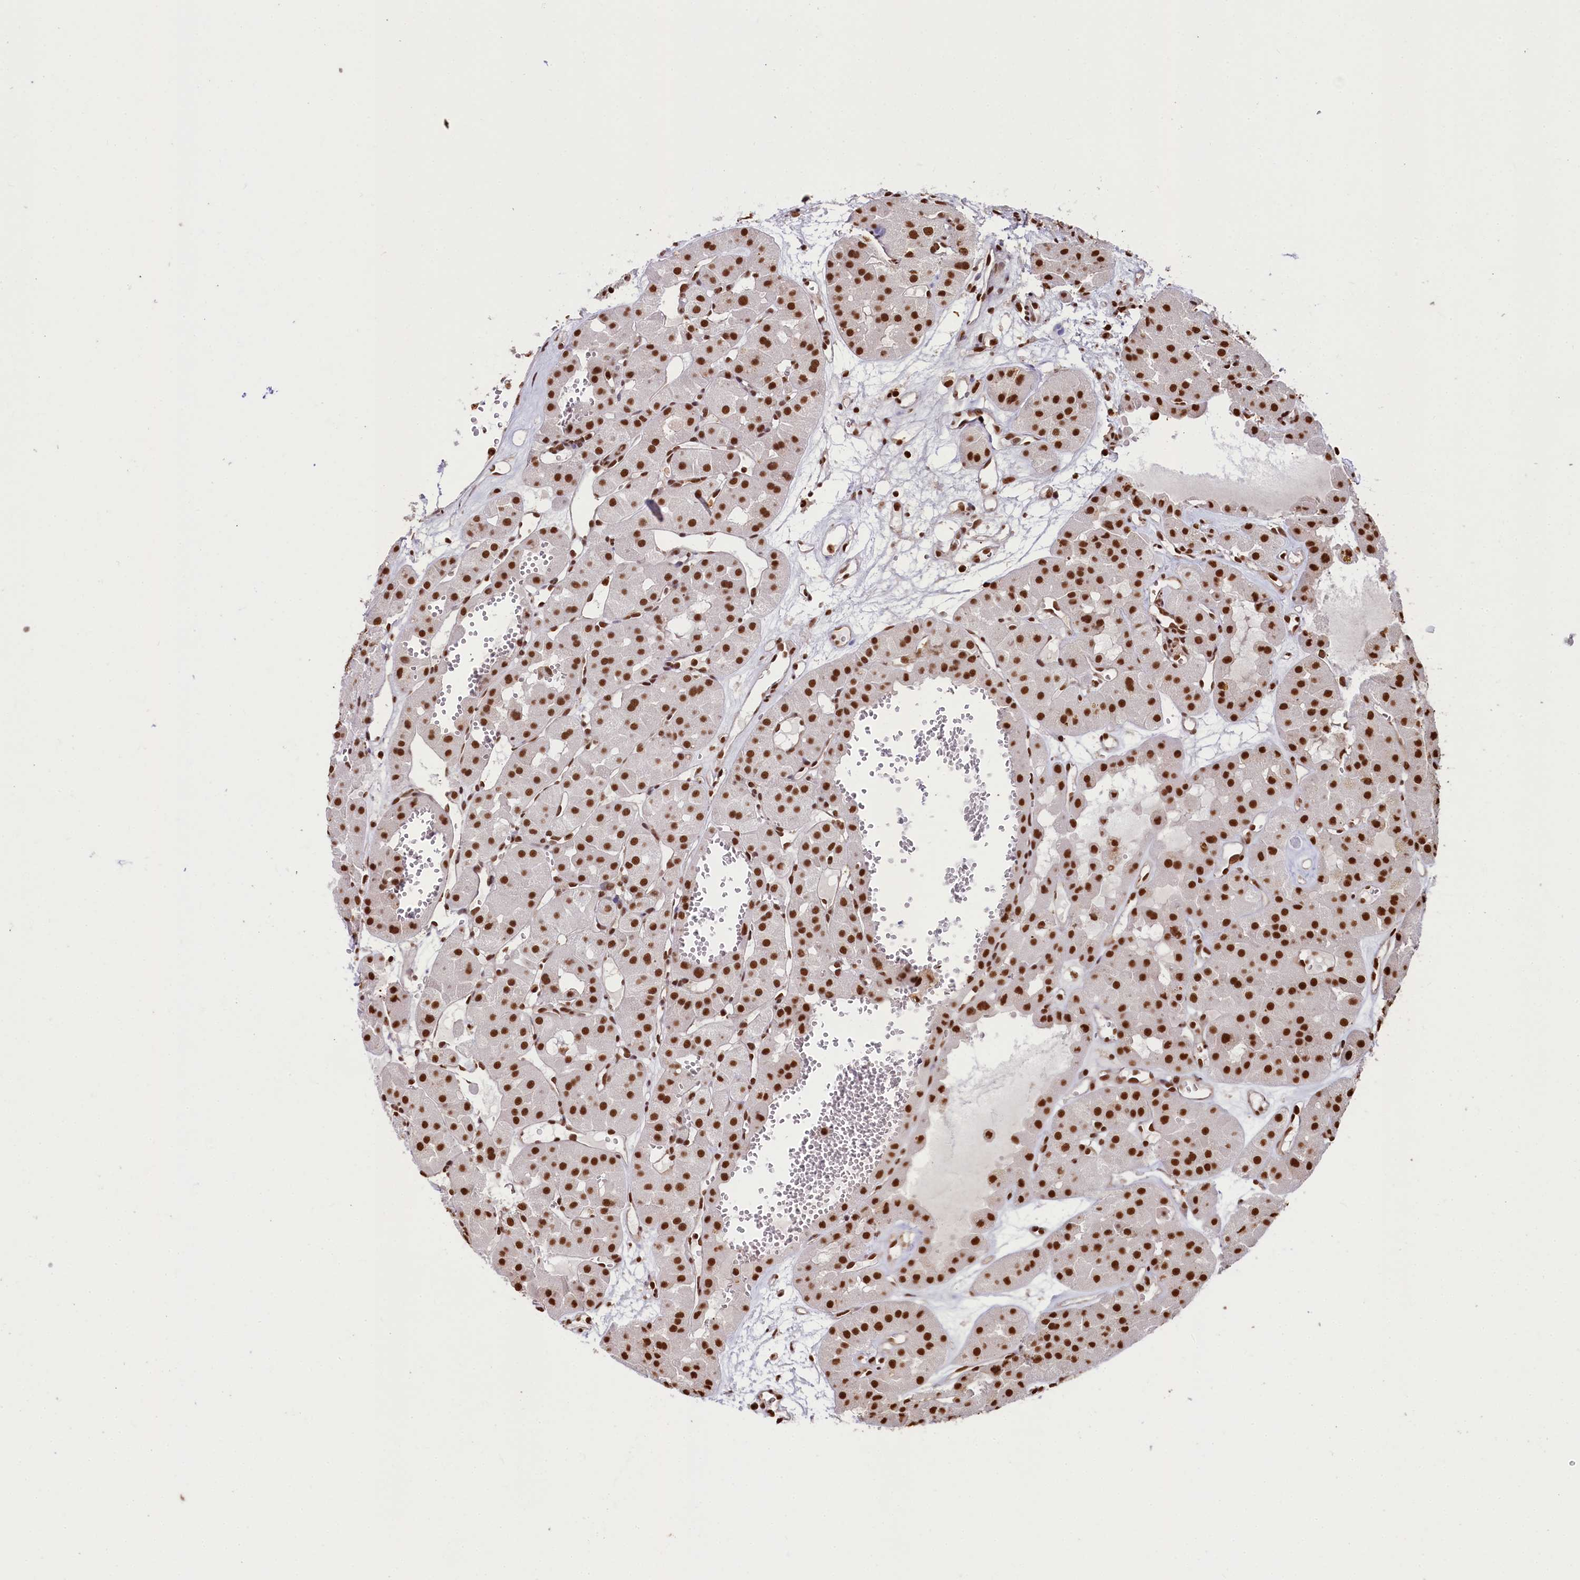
{"staining": {"intensity": "strong", "quantity": ">75%", "location": "nuclear"}, "tissue": "renal cancer", "cell_type": "Tumor cells", "image_type": "cancer", "snomed": [{"axis": "morphology", "description": "Carcinoma, NOS"}, {"axis": "topography", "description": "Kidney"}], "caption": "Immunohistochemical staining of carcinoma (renal) demonstrates high levels of strong nuclear protein staining in approximately >75% of tumor cells. (DAB (3,3'-diaminobenzidine) = brown stain, brightfield microscopy at high magnification).", "gene": "SNRPD2", "patient": {"sex": "female", "age": 75}}